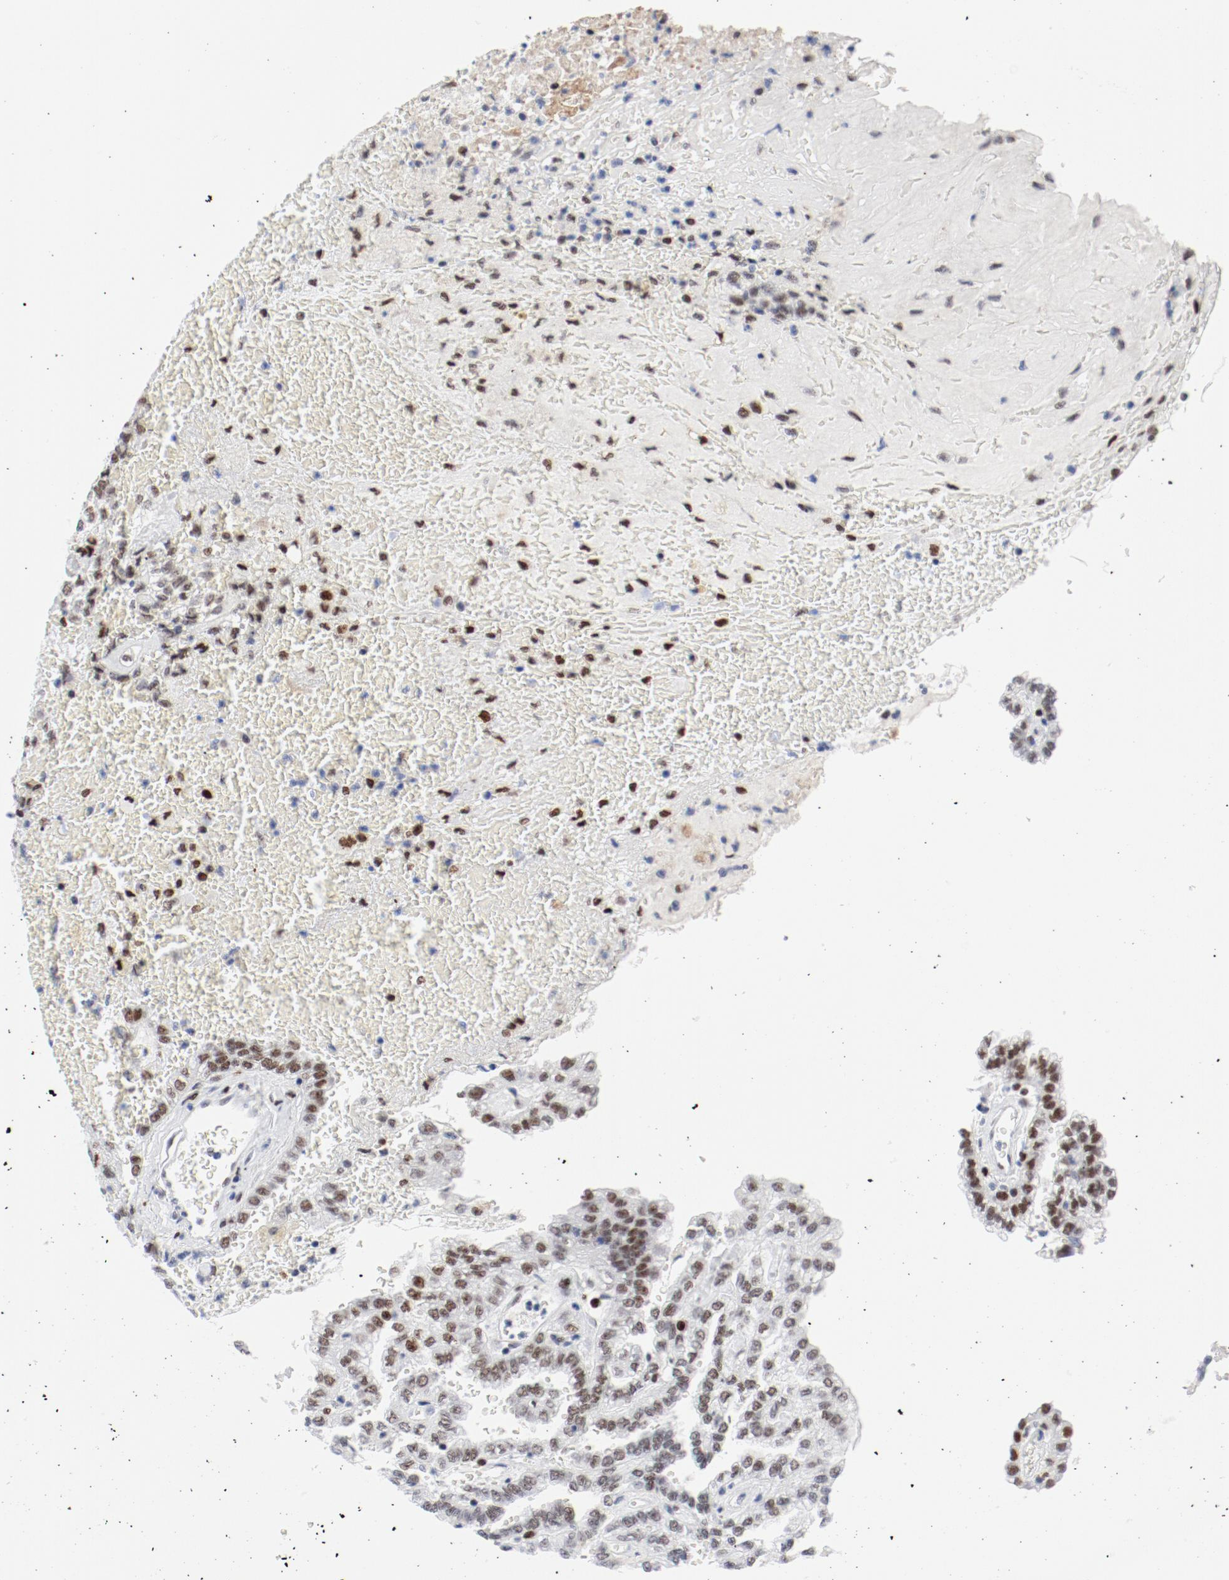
{"staining": {"intensity": "weak", "quantity": "25%-75%", "location": "nuclear"}, "tissue": "renal cancer", "cell_type": "Tumor cells", "image_type": "cancer", "snomed": [{"axis": "morphology", "description": "Inflammation, NOS"}, {"axis": "morphology", "description": "Adenocarcinoma, NOS"}, {"axis": "topography", "description": "Kidney"}], "caption": "Immunohistochemical staining of renal adenocarcinoma displays low levels of weak nuclear expression in about 25%-75% of tumor cells.", "gene": "POLD1", "patient": {"sex": "male", "age": 68}}